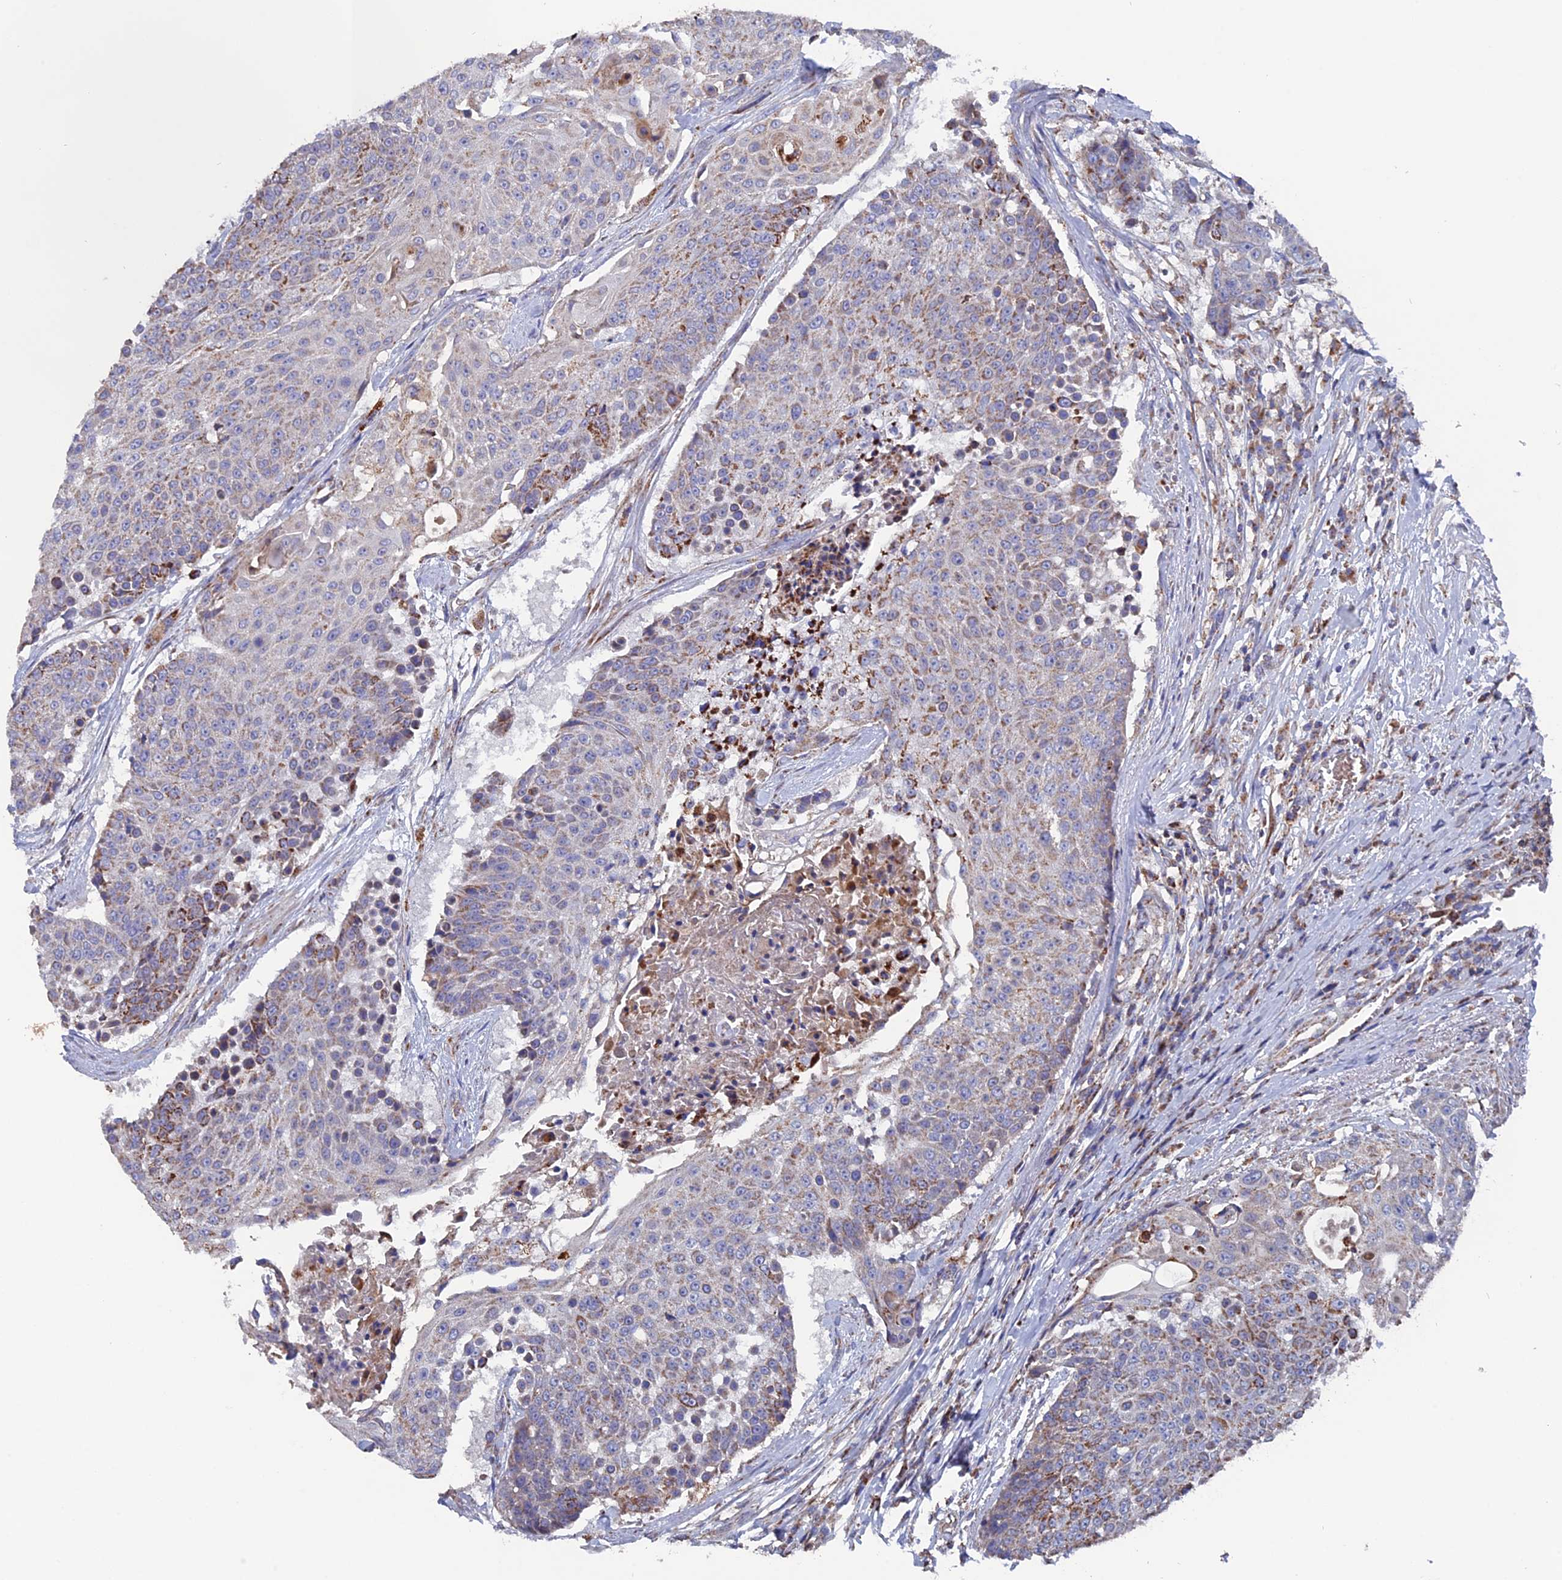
{"staining": {"intensity": "moderate", "quantity": "<25%", "location": "cytoplasmic/membranous"}, "tissue": "urothelial cancer", "cell_type": "Tumor cells", "image_type": "cancer", "snomed": [{"axis": "morphology", "description": "Urothelial carcinoma, High grade"}, {"axis": "topography", "description": "Urinary bladder"}], "caption": "Immunohistochemistry photomicrograph of urothelial cancer stained for a protein (brown), which displays low levels of moderate cytoplasmic/membranous staining in approximately <25% of tumor cells.", "gene": "TGFA", "patient": {"sex": "female", "age": 63}}